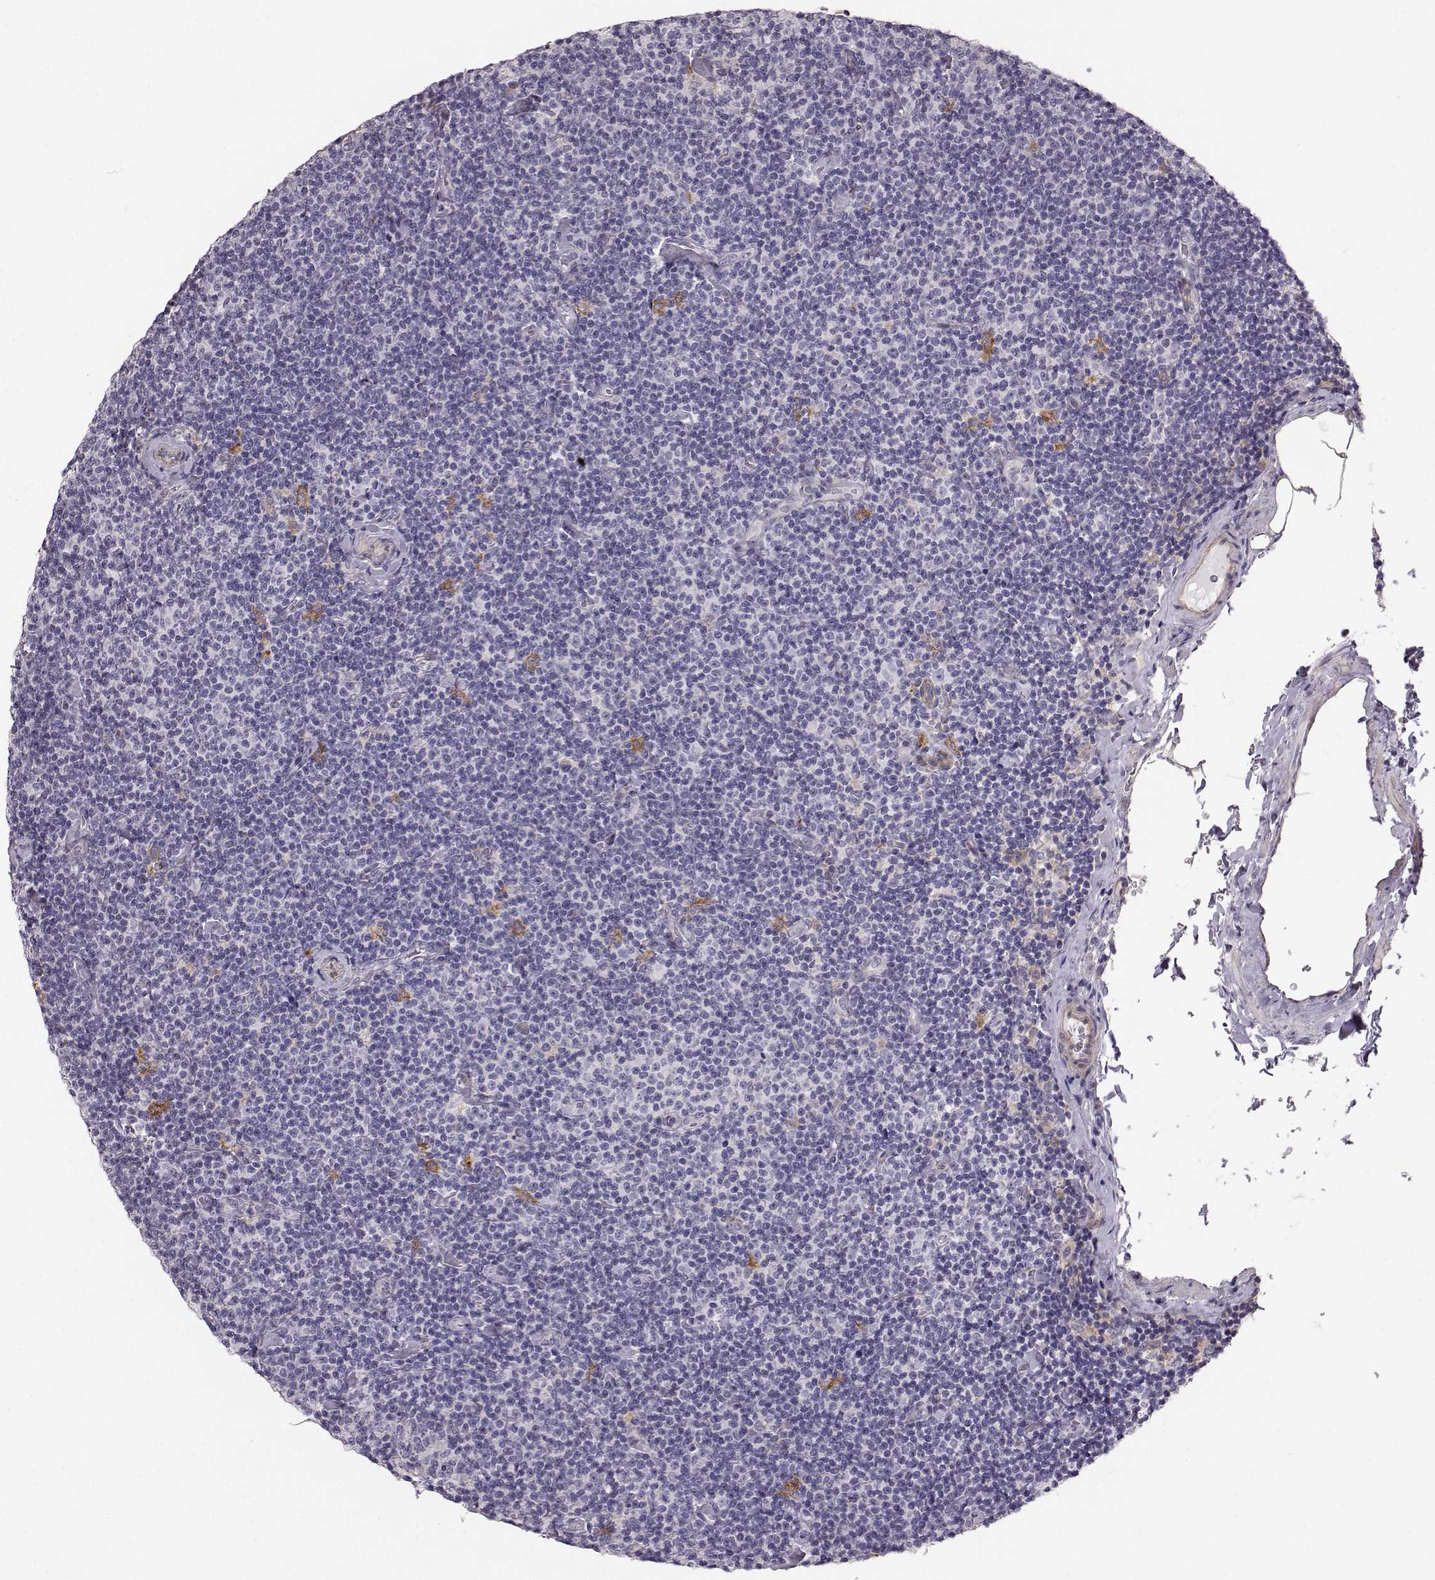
{"staining": {"intensity": "negative", "quantity": "none", "location": "none"}, "tissue": "lymphoma", "cell_type": "Tumor cells", "image_type": "cancer", "snomed": [{"axis": "morphology", "description": "Malignant lymphoma, non-Hodgkin's type, Low grade"}, {"axis": "topography", "description": "Lymph node"}], "caption": "The immunohistochemistry histopathology image has no significant expression in tumor cells of malignant lymphoma, non-Hodgkin's type (low-grade) tissue.", "gene": "GPR50", "patient": {"sex": "male", "age": 81}}